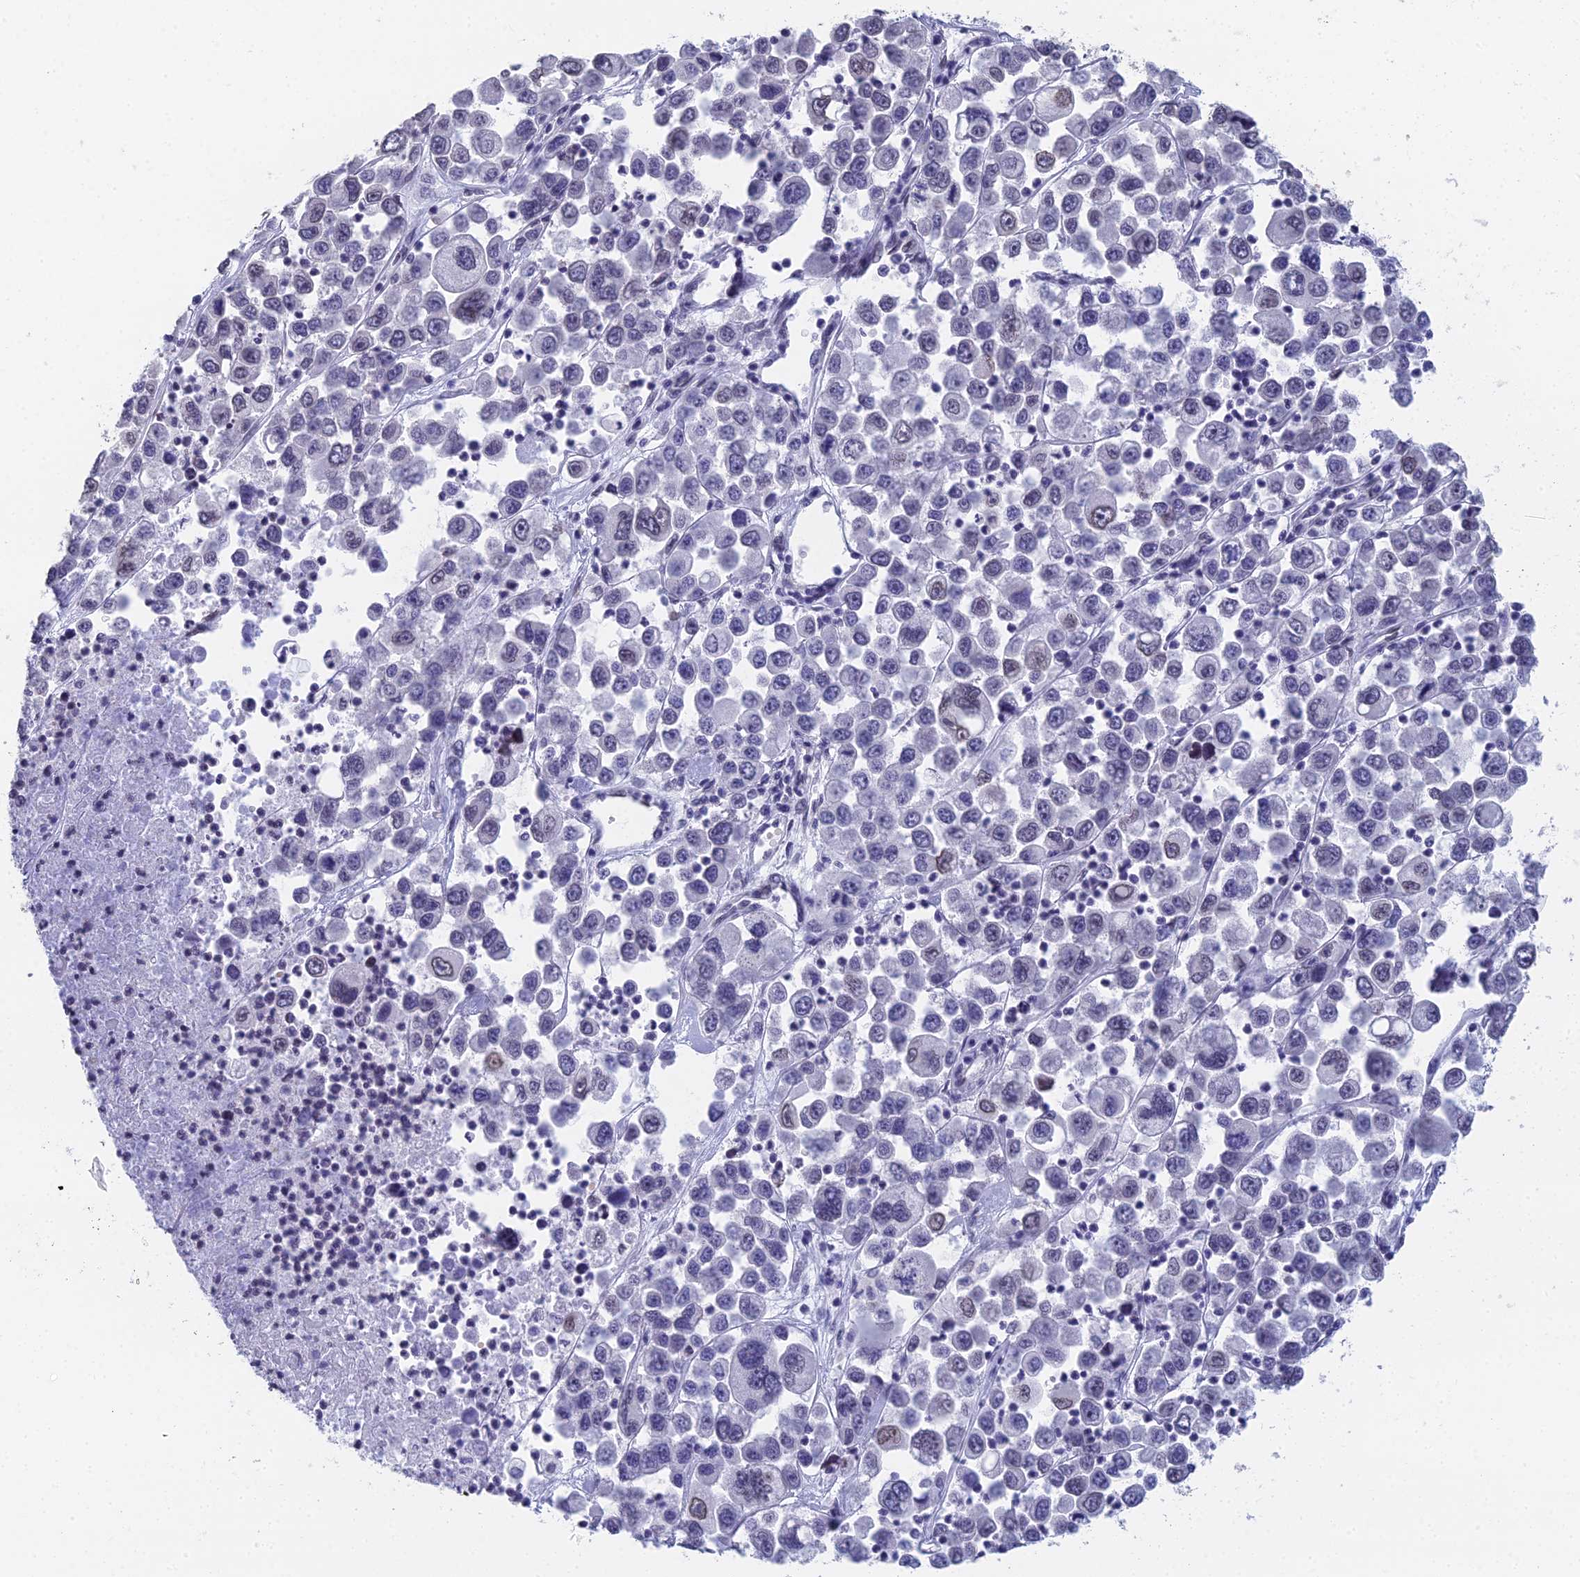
{"staining": {"intensity": "moderate", "quantity": "<25%", "location": "nuclear"}, "tissue": "melanoma", "cell_type": "Tumor cells", "image_type": "cancer", "snomed": [{"axis": "morphology", "description": "Malignant melanoma, Metastatic site"}, {"axis": "topography", "description": "Lymph node"}], "caption": "Immunohistochemical staining of human malignant melanoma (metastatic site) exhibits low levels of moderate nuclear protein positivity in approximately <25% of tumor cells. The protein of interest is shown in brown color, while the nuclei are stained blue.", "gene": "CCDC97", "patient": {"sex": "female", "age": 54}}